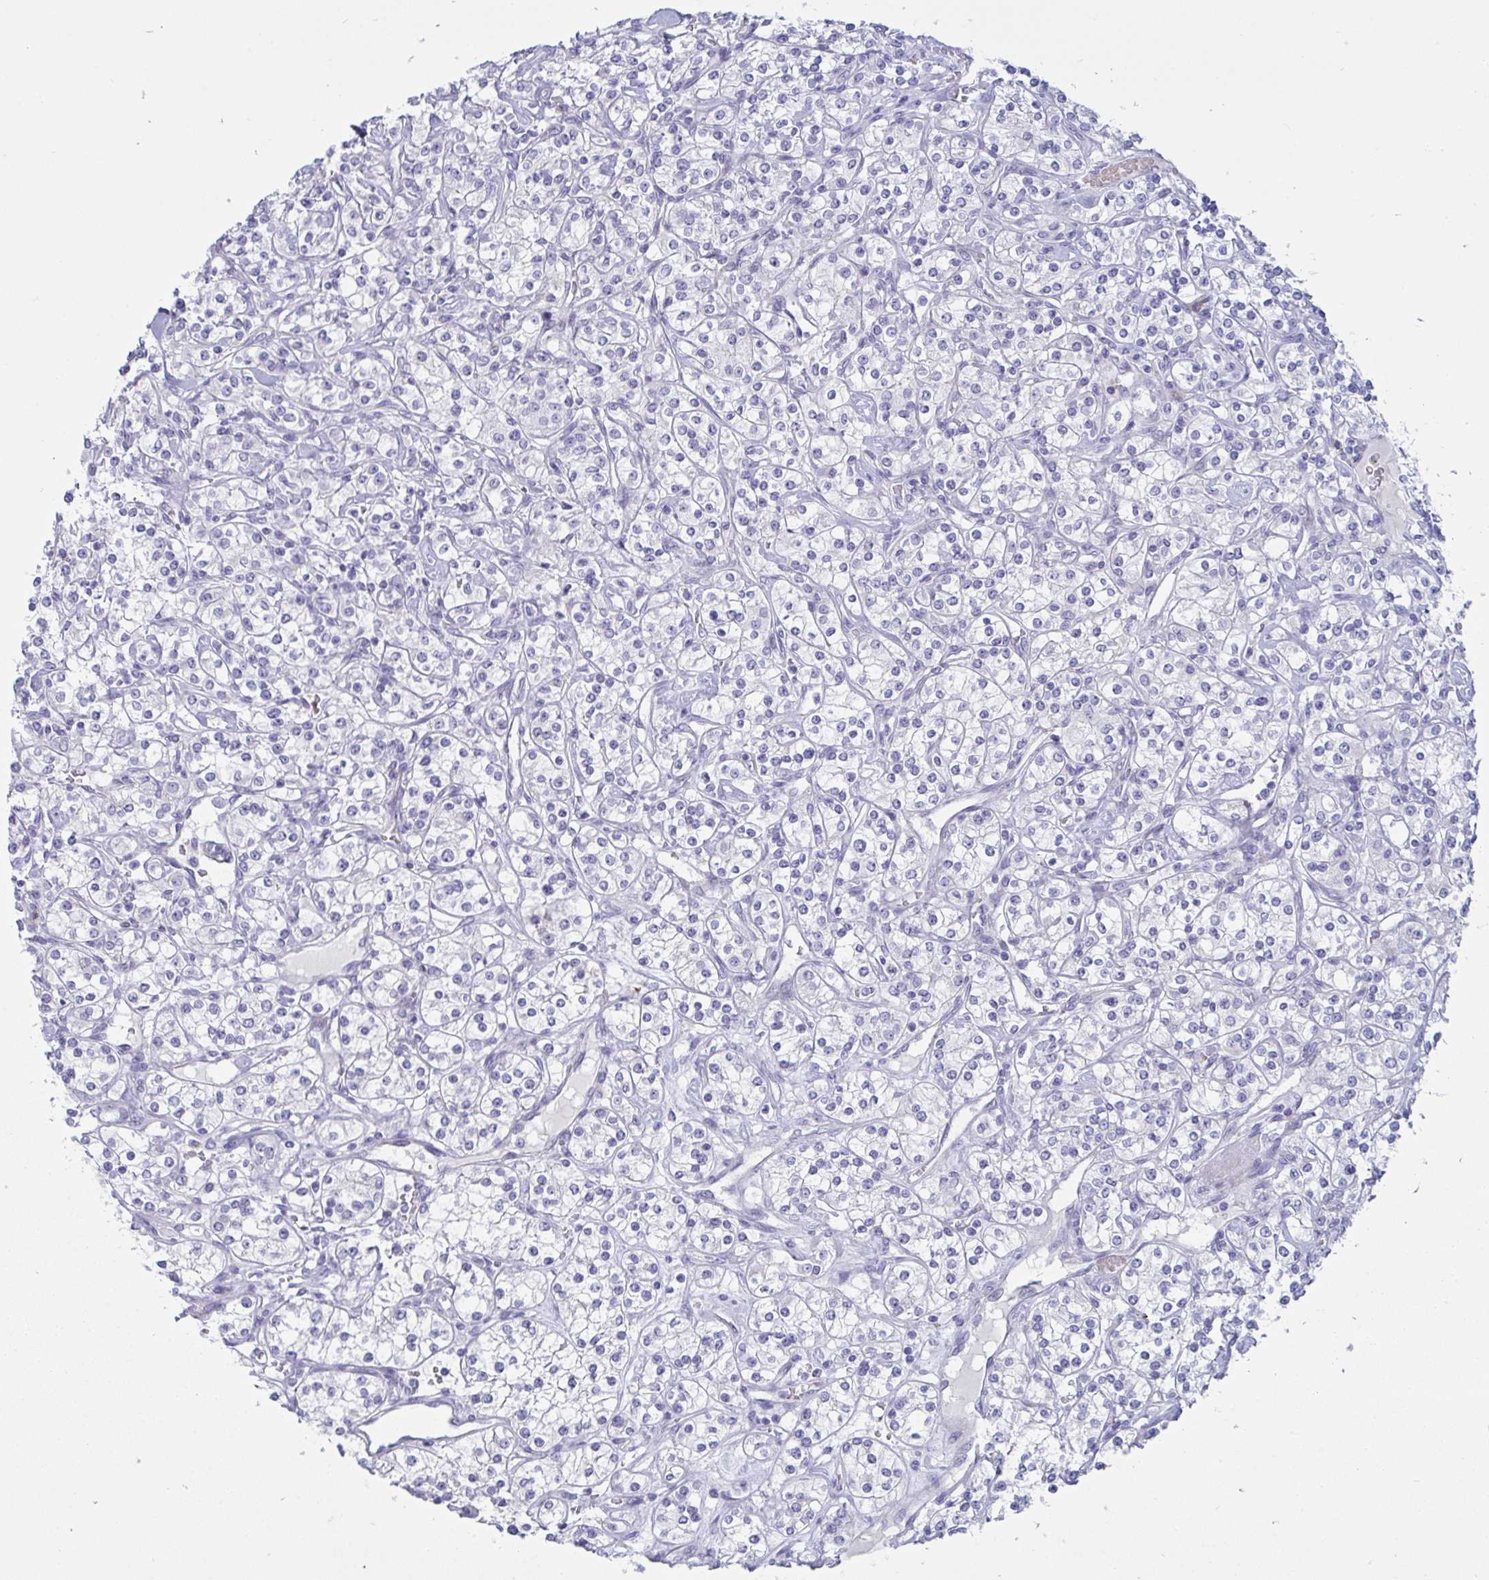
{"staining": {"intensity": "negative", "quantity": "none", "location": "none"}, "tissue": "renal cancer", "cell_type": "Tumor cells", "image_type": "cancer", "snomed": [{"axis": "morphology", "description": "Adenocarcinoma, NOS"}, {"axis": "topography", "description": "Kidney"}], "caption": "High magnification brightfield microscopy of adenocarcinoma (renal) stained with DAB (3,3'-diaminobenzidine) (brown) and counterstained with hematoxylin (blue): tumor cells show no significant positivity. Brightfield microscopy of immunohistochemistry stained with DAB (3,3'-diaminobenzidine) (brown) and hematoxylin (blue), captured at high magnification.", "gene": "TAS2R38", "patient": {"sex": "male", "age": 77}}